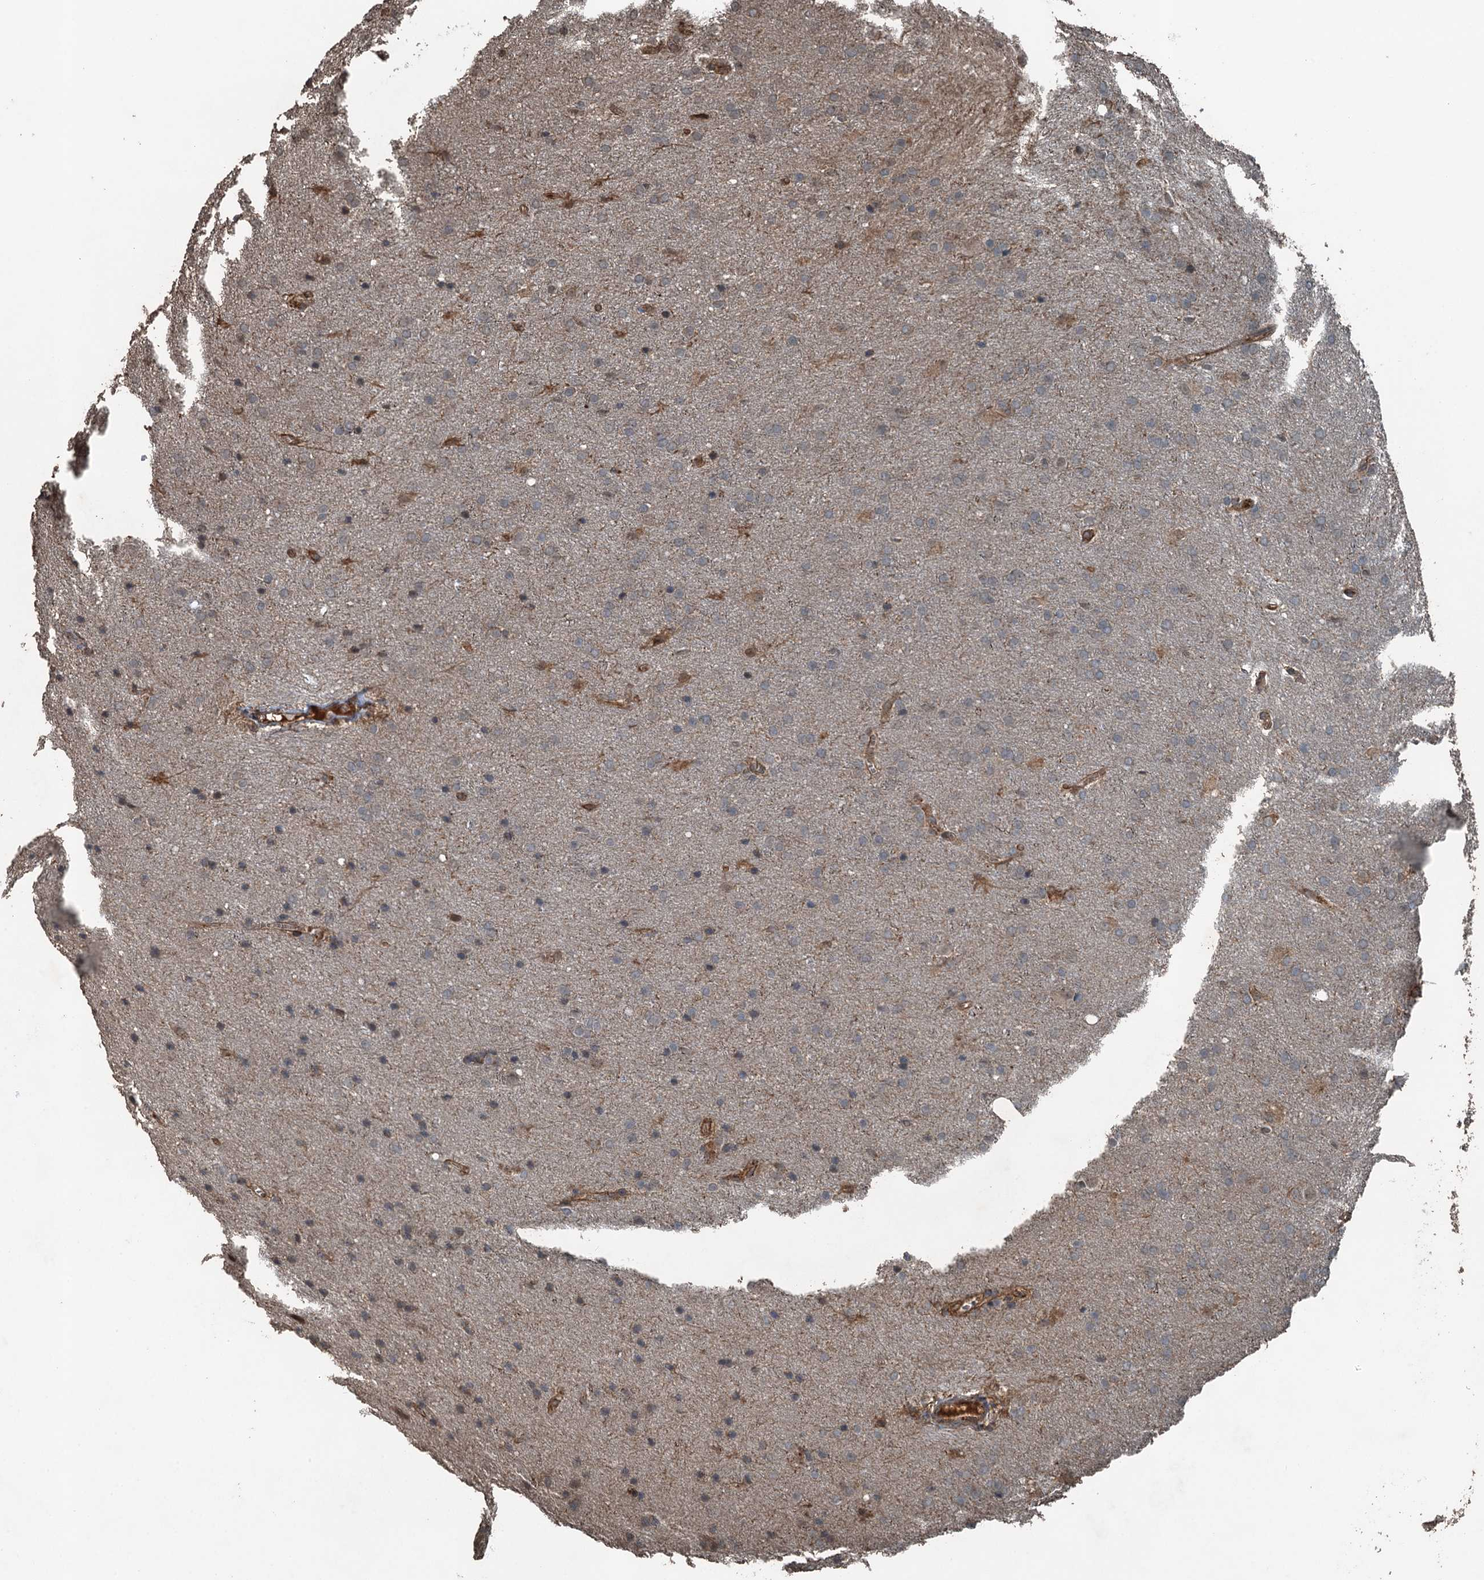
{"staining": {"intensity": "negative", "quantity": "none", "location": "none"}, "tissue": "glioma", "cell_type": "Tumor cells", "image_type": "cancer", "snomed": [{"axis": "morphology", "description": "Glioma, malignant, Low grade"}, {"axis": "topography", "description": "Brain"}], "caption": "This image is of low-grade glioma (malignant) stained with IHC to label a protein in brown with the nuclei are counter-stained blue. There is no staining in tumor cells.", "gene": "TCTN1", "patient": {"sex": "female", "age": 32}}